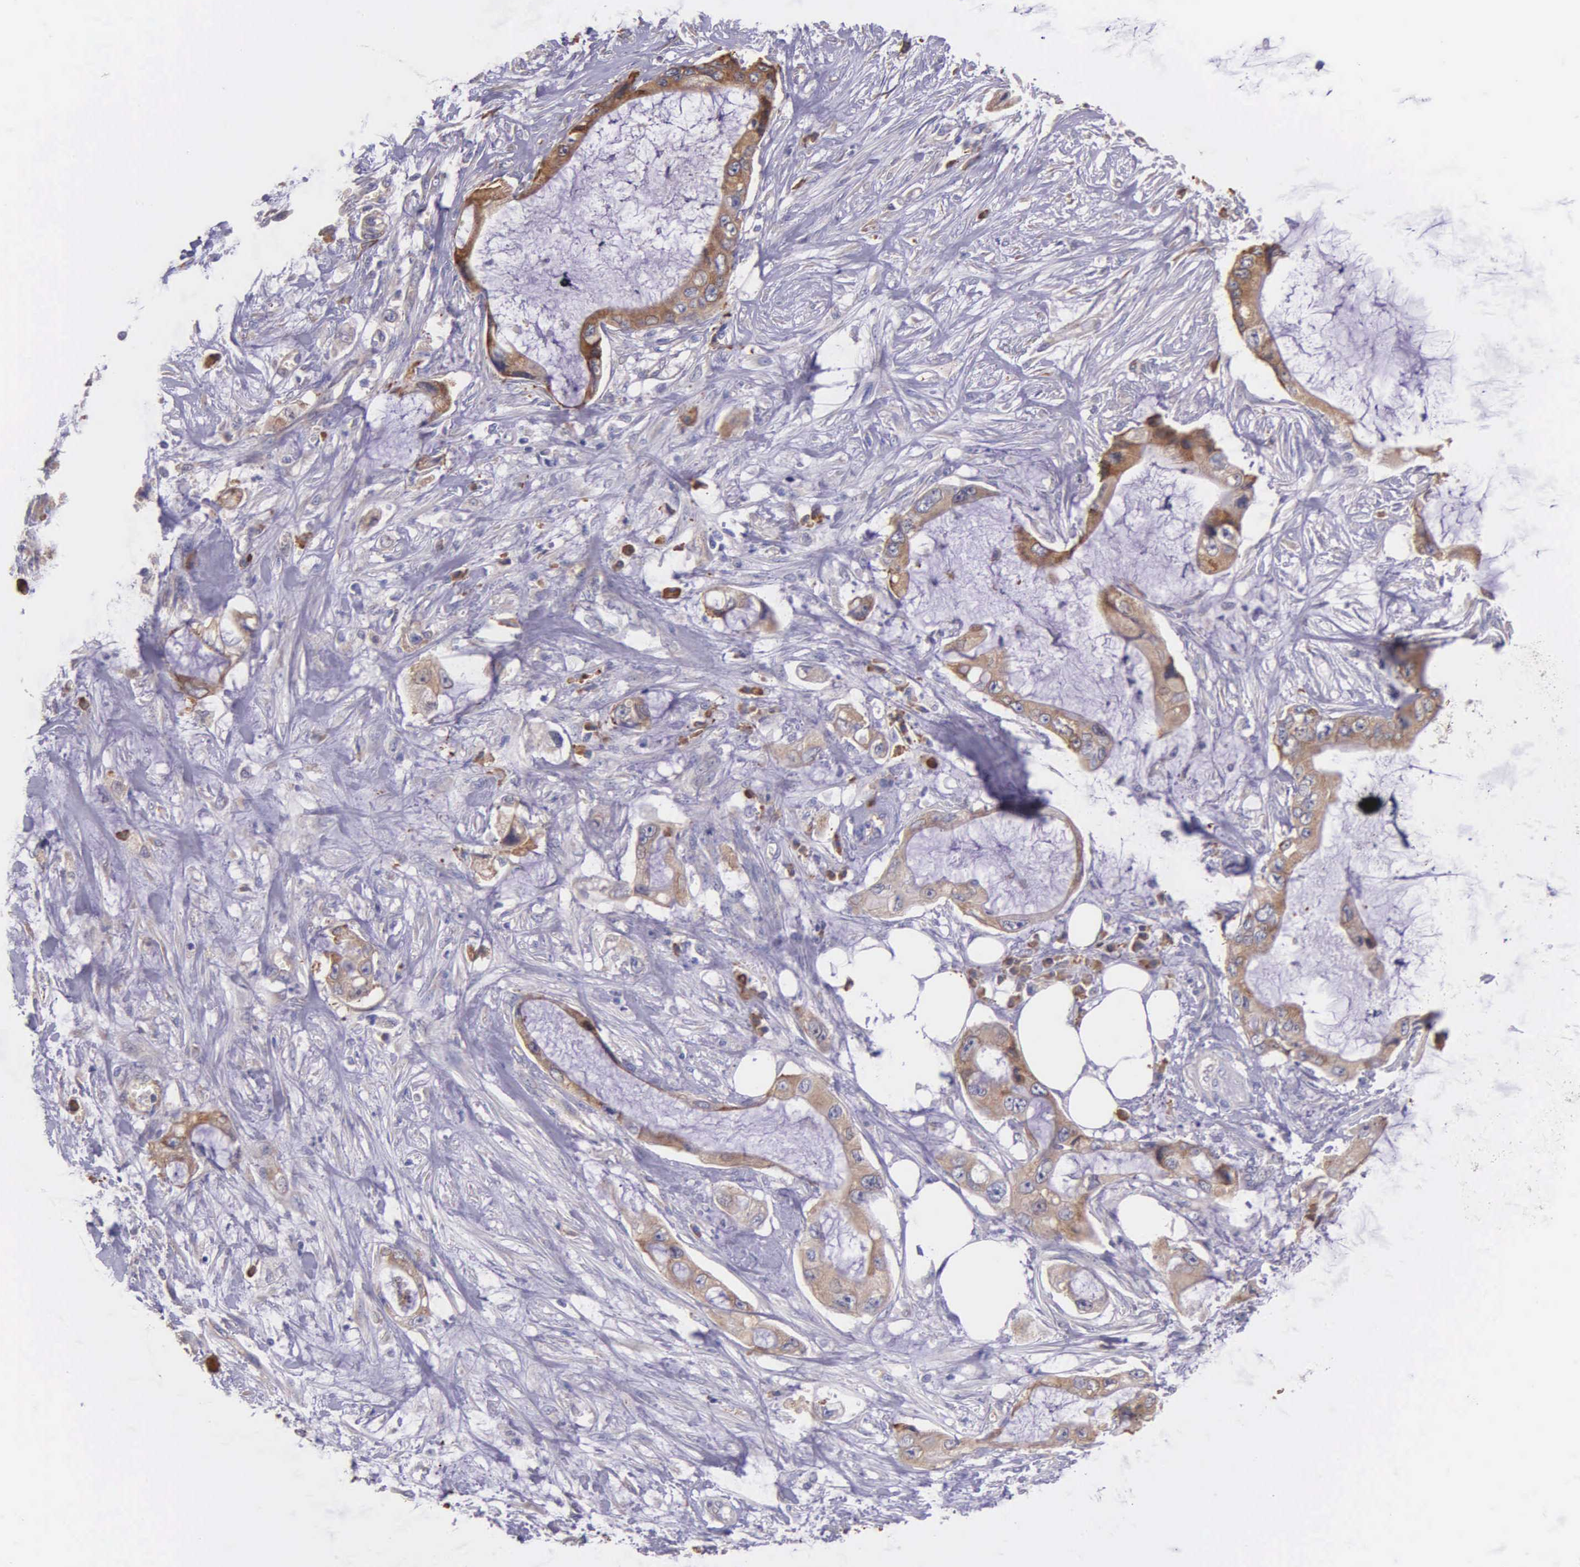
{"staining": {"intensity": "moderate", "quantity": ">75%", "location": "cytoplasmic/membranous"}, "tissue": "pancreatic cancer", "cell_type": "Tumor cells", "image_type": "cancer", "snomed": [{"axis": "morphology", "description": "Adenocarcinoma, NOS"}, {"axis": "topography", "description": "Pancreas"}, {"axis": "topography", "description": "Stomach, upper"}], "caption": "Pancreatic cancer stained with a protein marker reveals moderate staining in tumor cells.", "gene": "ZC3H12B", "patient": {"sex": "male", "age": 77}}